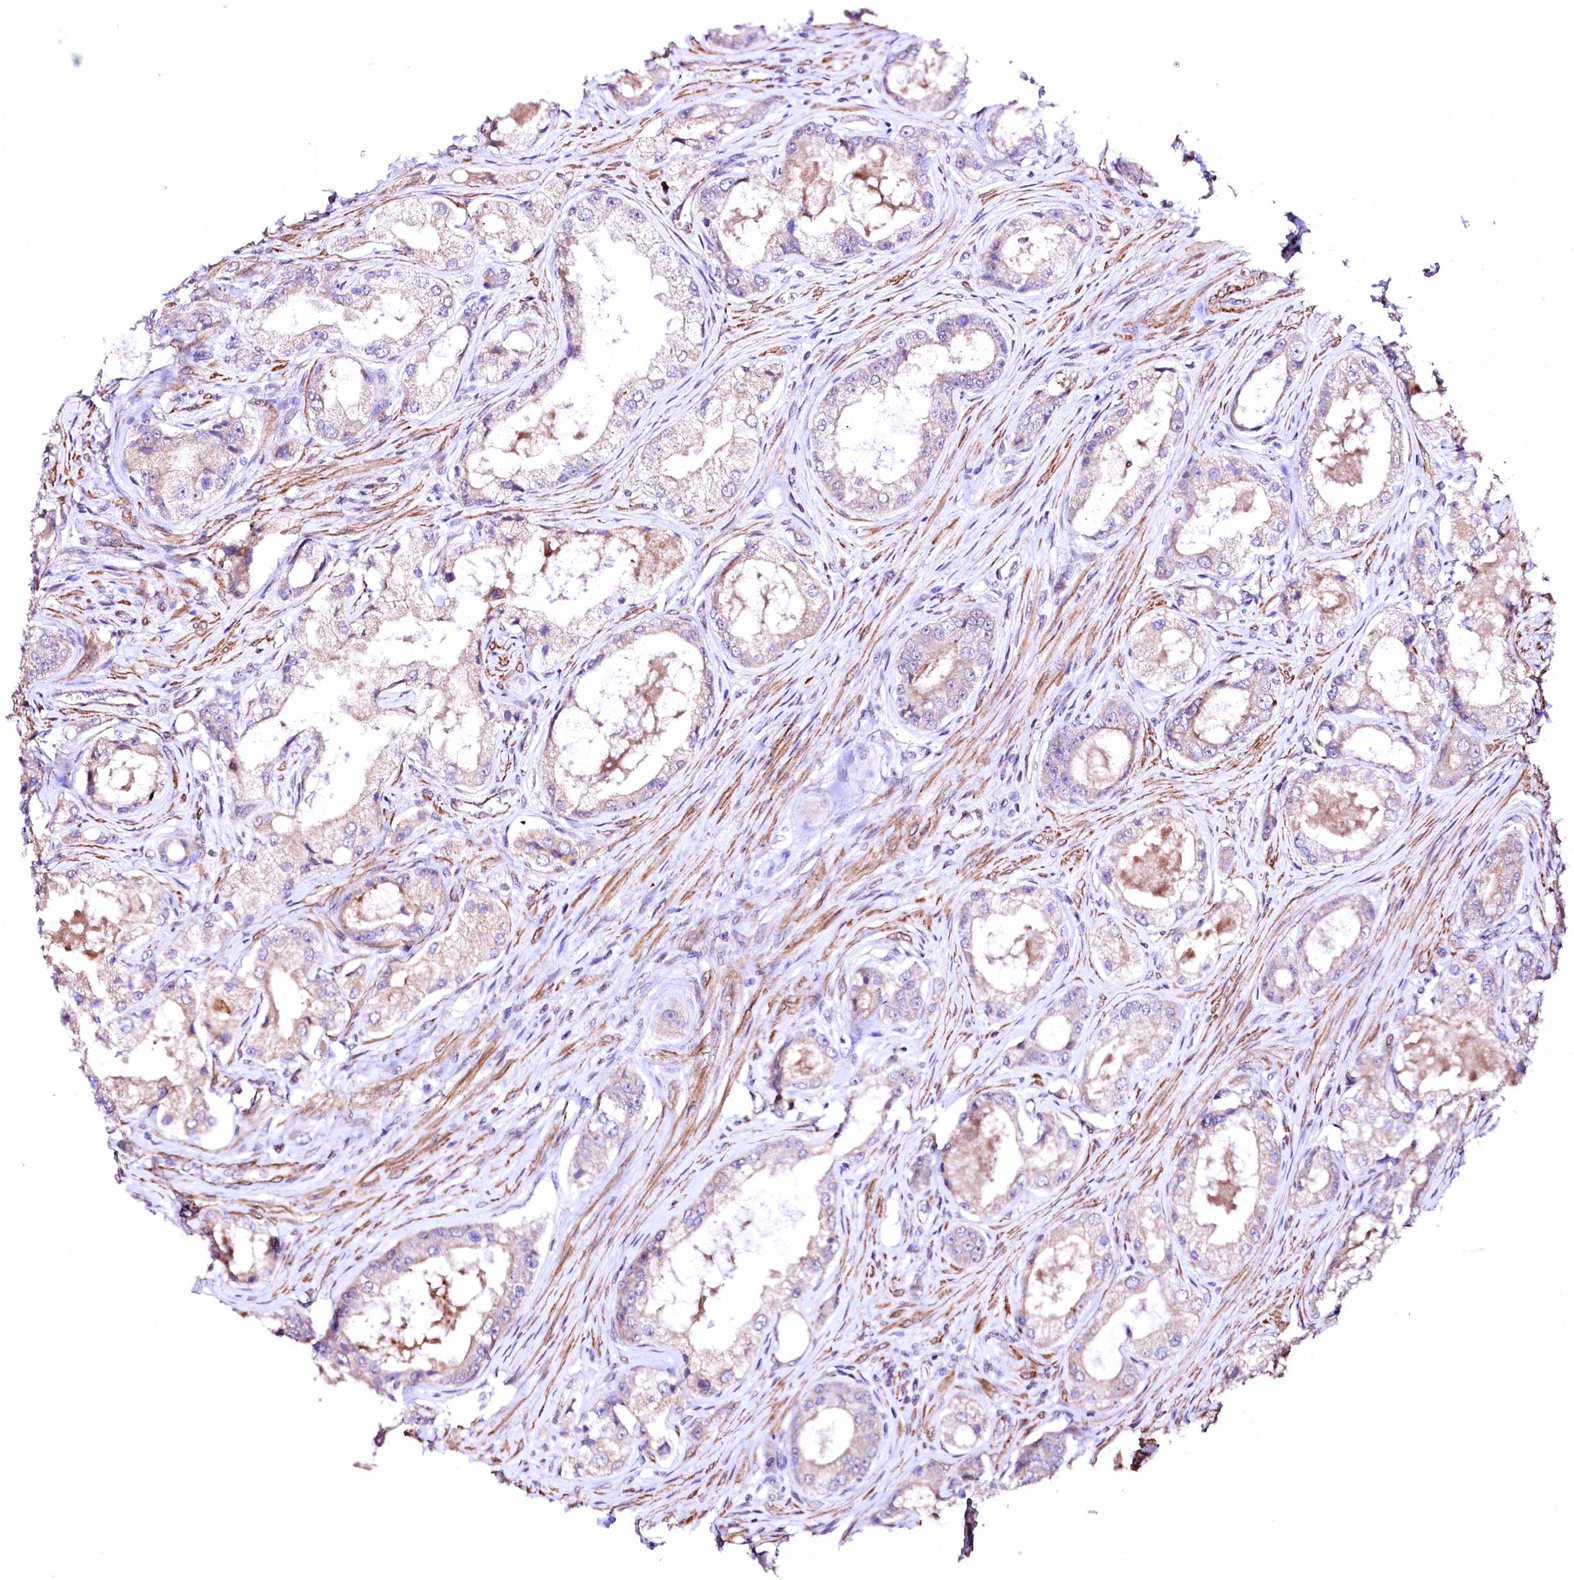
{"staining": {"intensity": "negative", "quantity": "none", "location": "none"}, "tissue": "prostate cancer", "cell_type": "Tumor cells", "image_type": "cancer", "snomed": [{"axis": "morphology", "description": "Adenocarcinoma, Low grade"}, {"axis": "topography", "description": "Prostate"}], "caption": "The micrograph displays no significant staining in tumor cells of prostate cancer (adenocarcinoma (low-grade)).", "gene": "GPR176", "patient": {"sex": "male", "age": 68}}